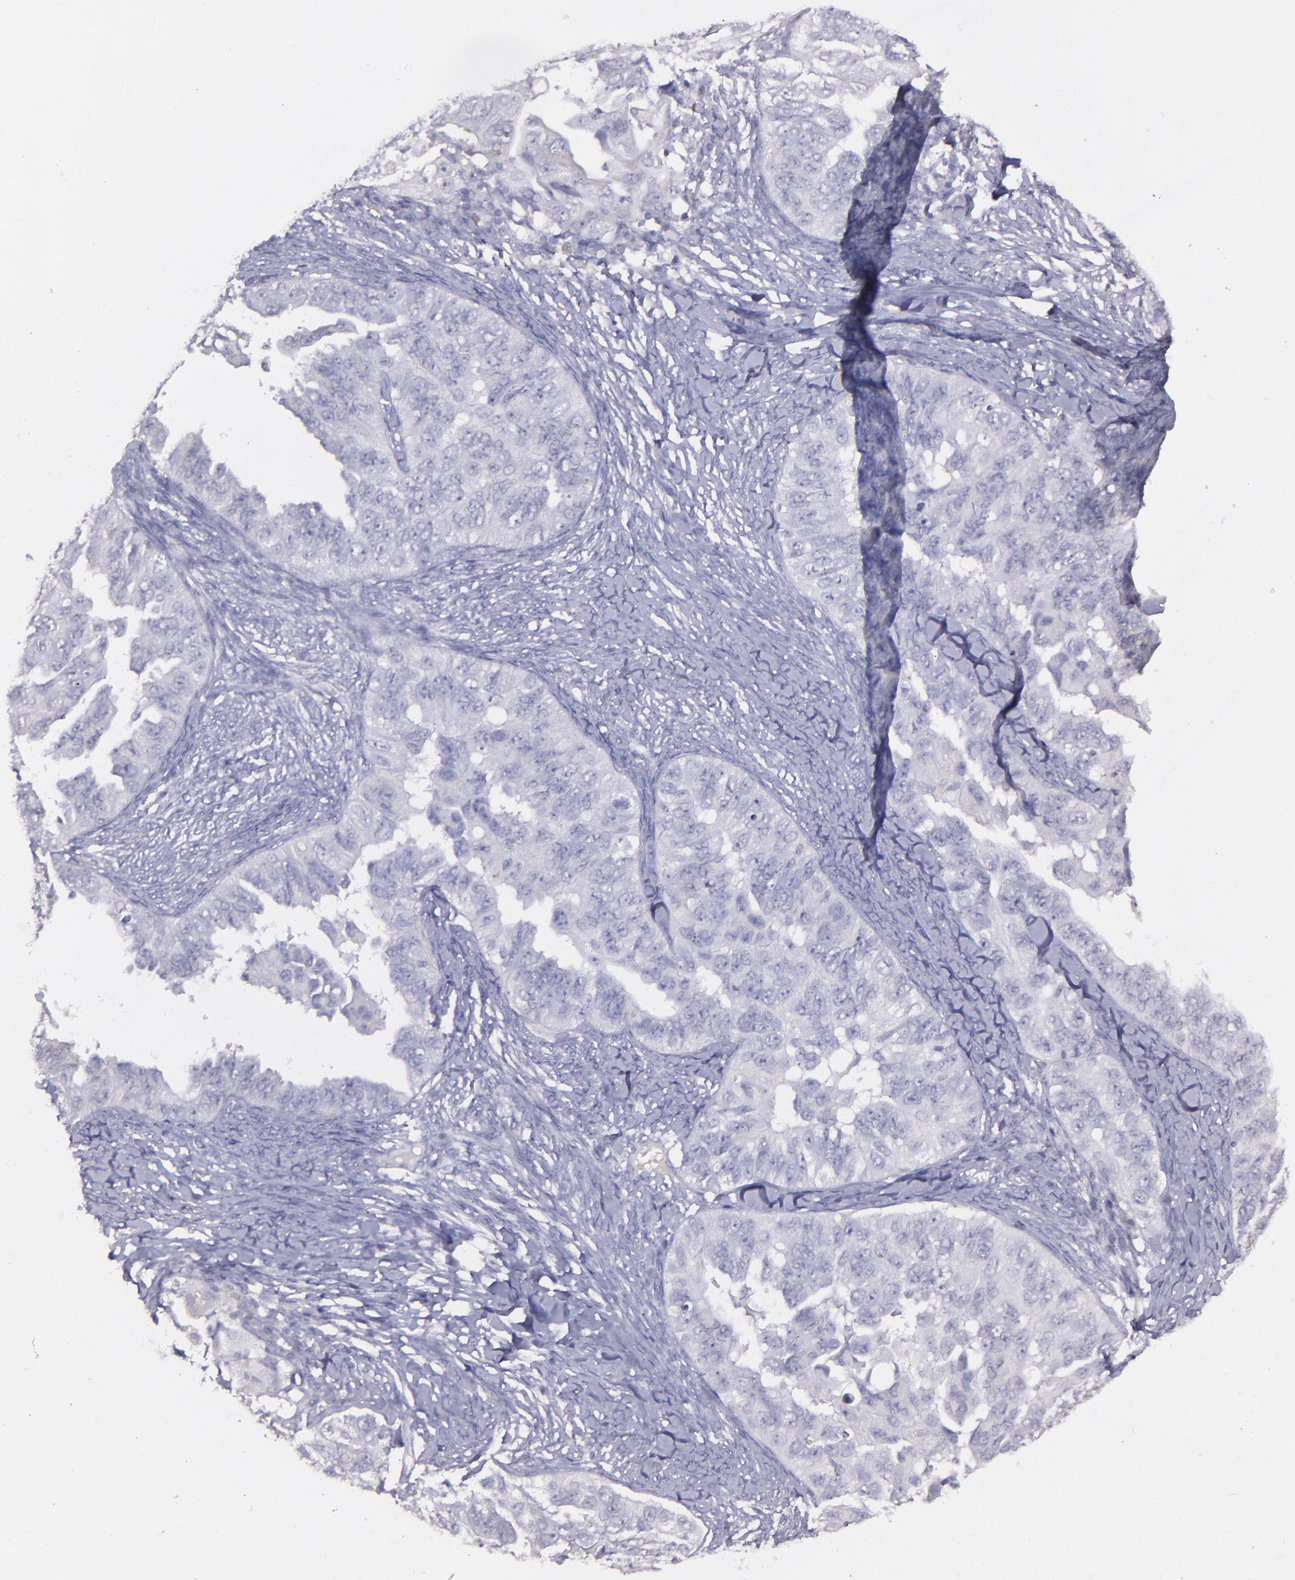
{"staining": {"intensity": "negative", "quantity": "none", "location": "none"}, "tissue": "ovarian cancer", "cell_type": "Tumor cells", "image_type": "cancer", "snomed": [{"axis": "morphology", "description": "Cystadenocarcinoma, serous, NOS"}, {"axis": "topography", "description": "Ovary"}], "caption": "DAB (3,3'-diaminobenzidine) immunohistochemical staining of human ovarian cancer shows no significant positivity in tumor cells.", "gene": "MASP1", "patient": {"sex": "female", "age": 82}}